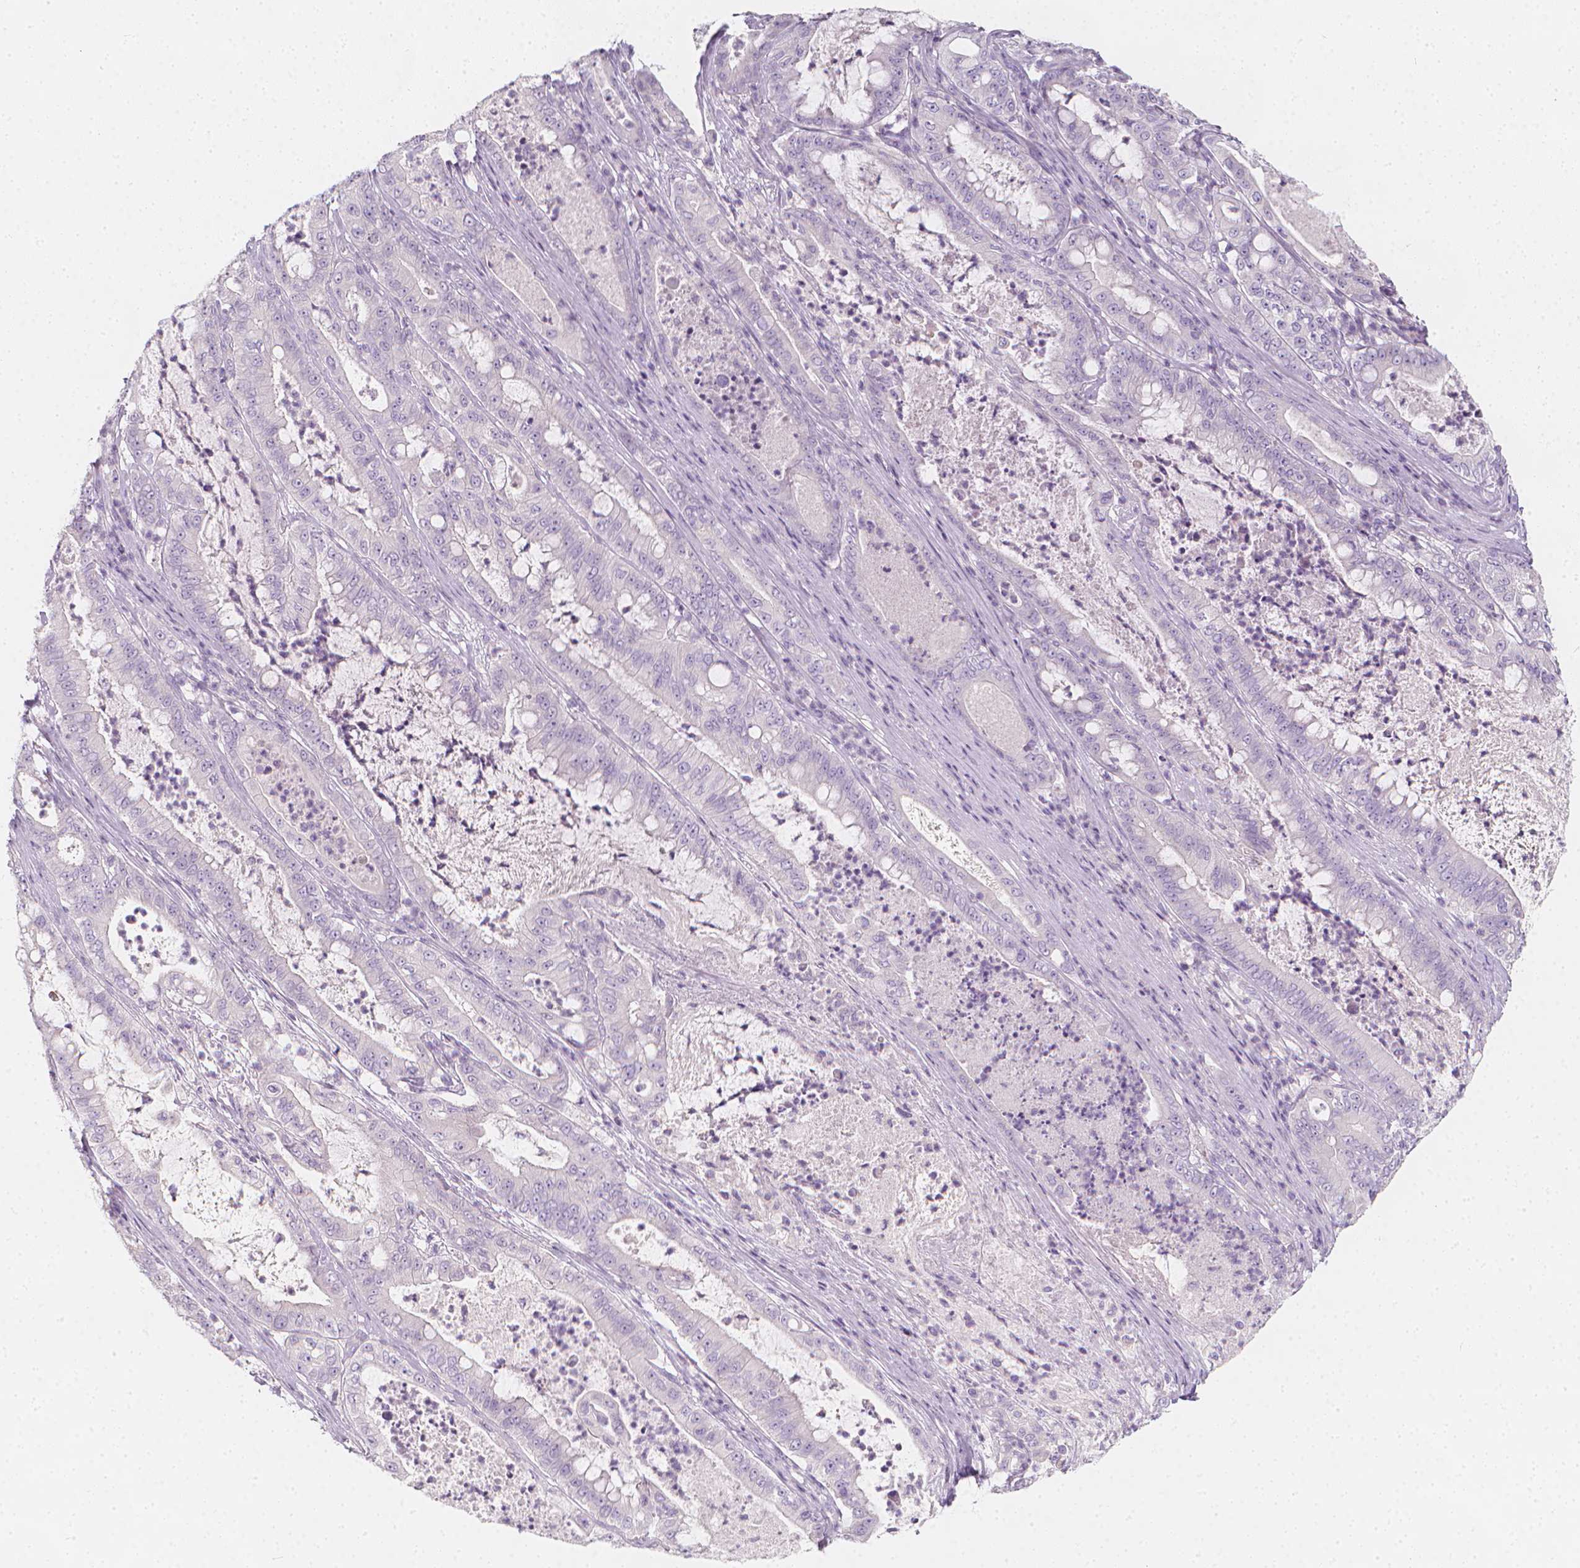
{"staining": {"intensity": "negative", "quantity": "none", "location": "none"}, "tissue": "pancreatic cancer", "cell_type": "Tumor cells", "image_type": "cancer", "snomed": [{"axis": "morphology", "description": "Adenocarcinoma, NOS"}, {"axis": "topography", "description": "Pancreas"}], "caption": "An IHC image of pancreatic cancer is shown. There is no staining in tumor cells of pancreatic cancer.", "gene": "RBFOX1", "patient": {"sex": "male", "age": 71}}